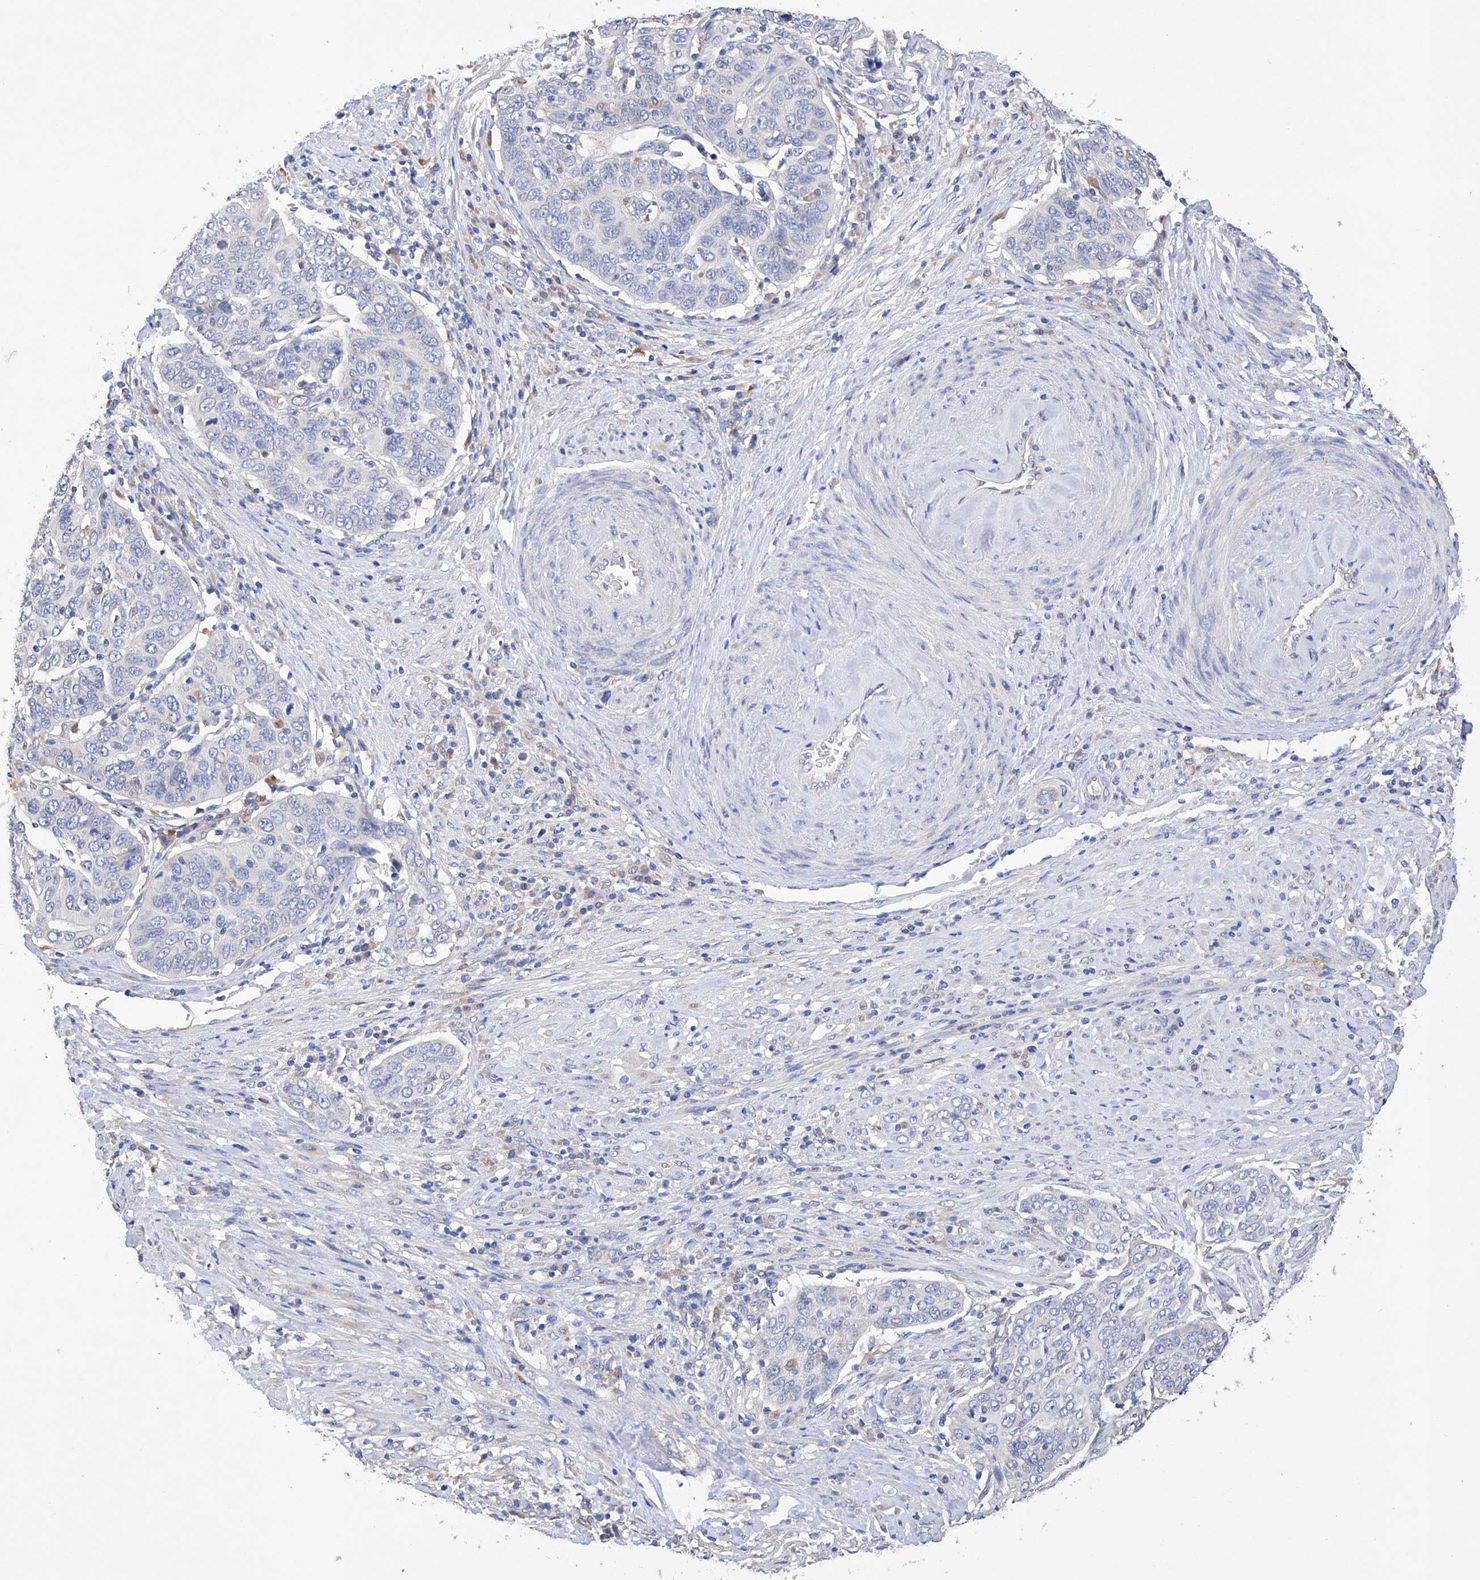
{"staining": {"intensity": "negative", "quantity": "none", "location": "none"}, "tissue": "cervical cancer", "cell_type": "Tumor cells", "image_type": "cancer", "snomed": [{"axis": "morphology", "description": "Squamous cell carcinoma, NOS"}, {"axis": "topography", "description": "Cervix"}], "caption": "DAB immunohistochemical staining of cervical squamous cell carcinoma shows no significant positivity in tumor cells.", "gene": "AFG1L", "patient": {"sex": "female", "age": 60}}